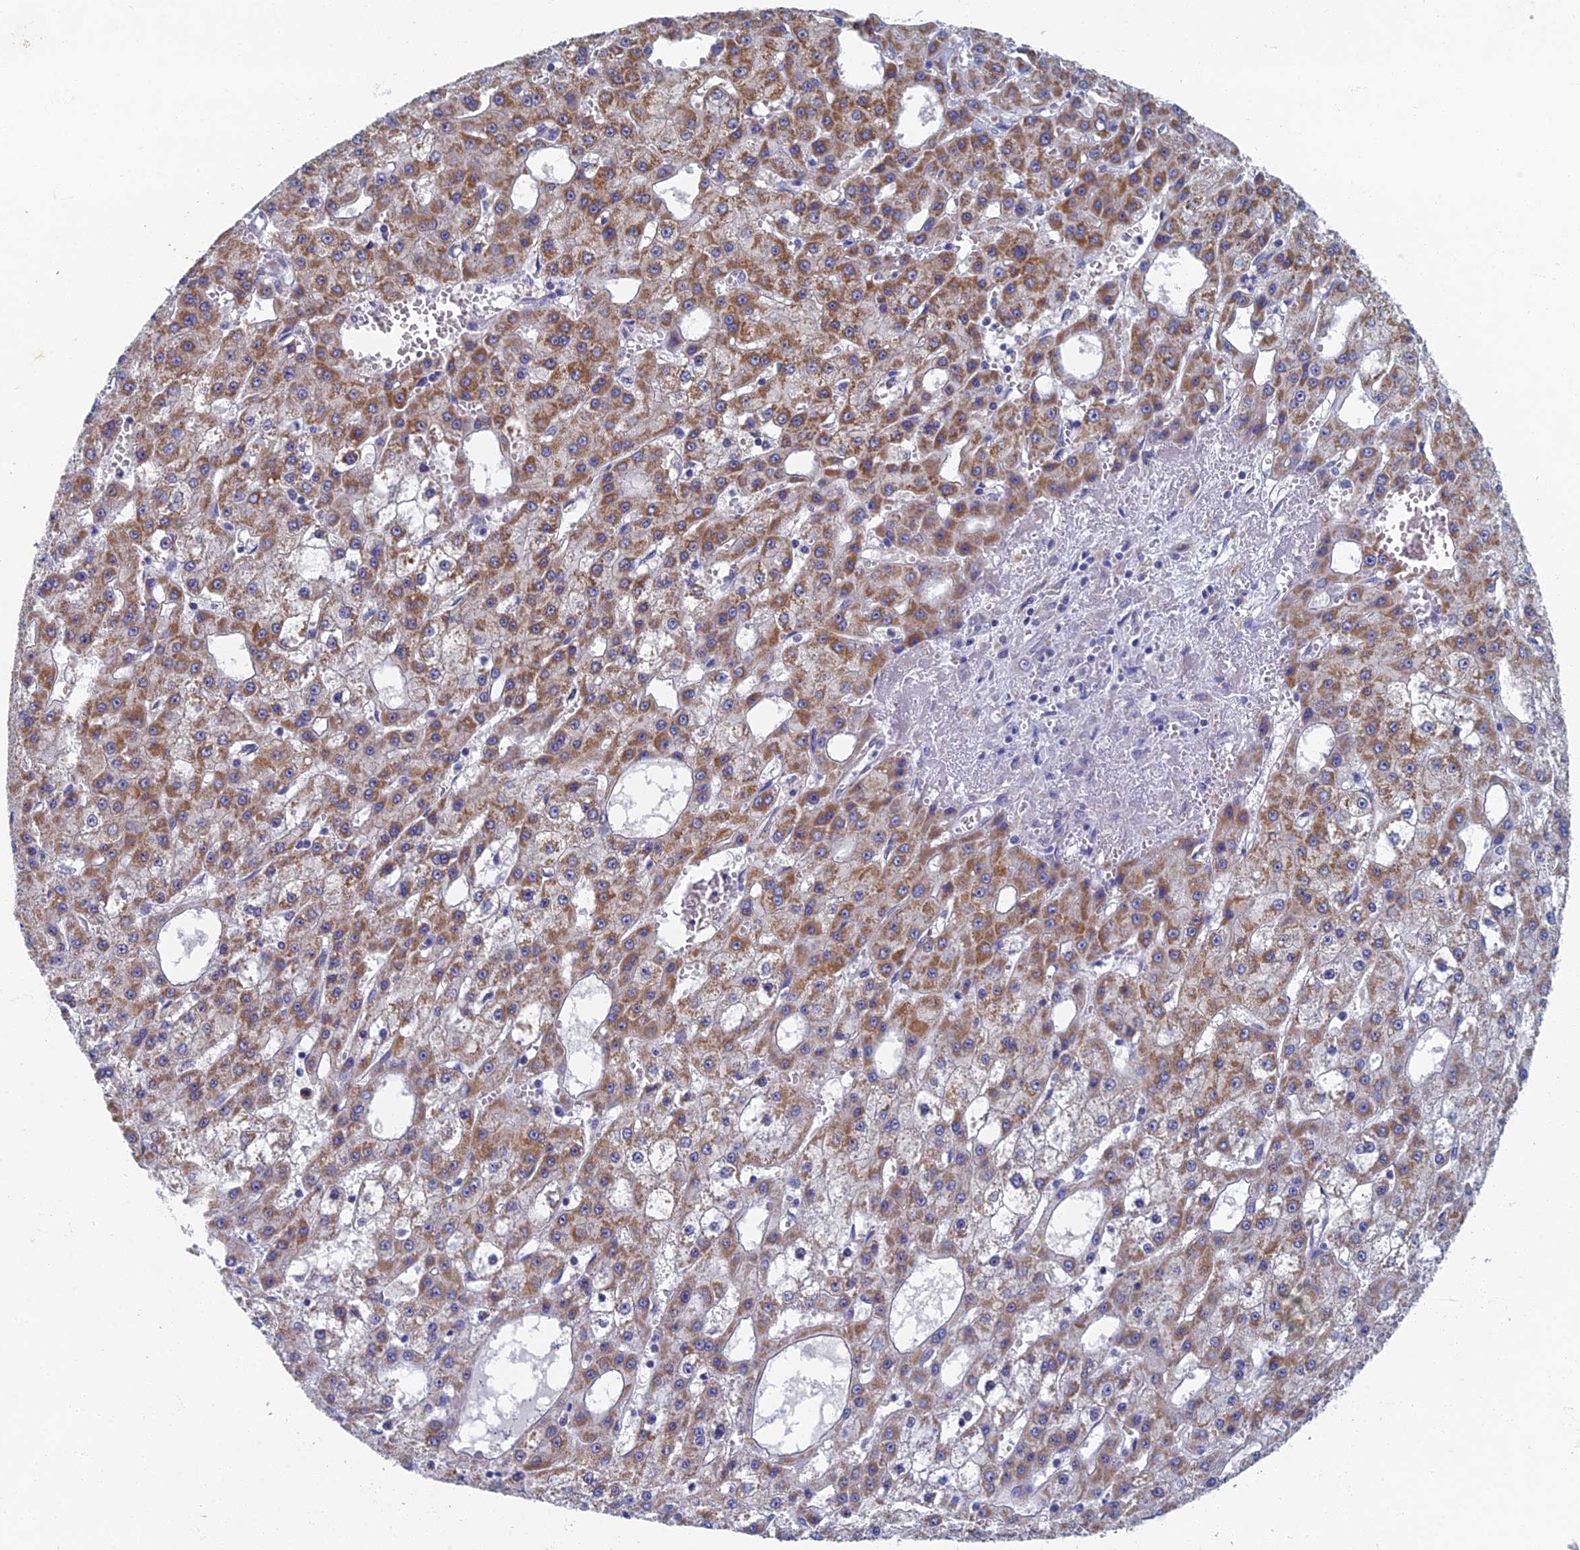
{"staining": {"intensity": "moderate", "quantity": ">75%", "location": "cytoplasmic/membranous"}, "tissue": "liver cancer", "cell_type": "Tumor cells", "image_type": "cancer", "snomed": [{"axis": "morphology", "description": "Carcinoma, Hepatocellular, NOS"}, {"axis": "topography", "description": "Liver"}], "caption": "Protein staining of liver cancer (hepatocellular carcinoma) tissue shows moderate cytoplasmic/membranous positivity in approximately >75% of tumor cells. The protein is stained brown, and the nuclei are stained in blue (DAB IHC with brightfield microscopy, high magnification).", "gene": "SPIN4", "patient": {"sex": "male", "age": 47}}